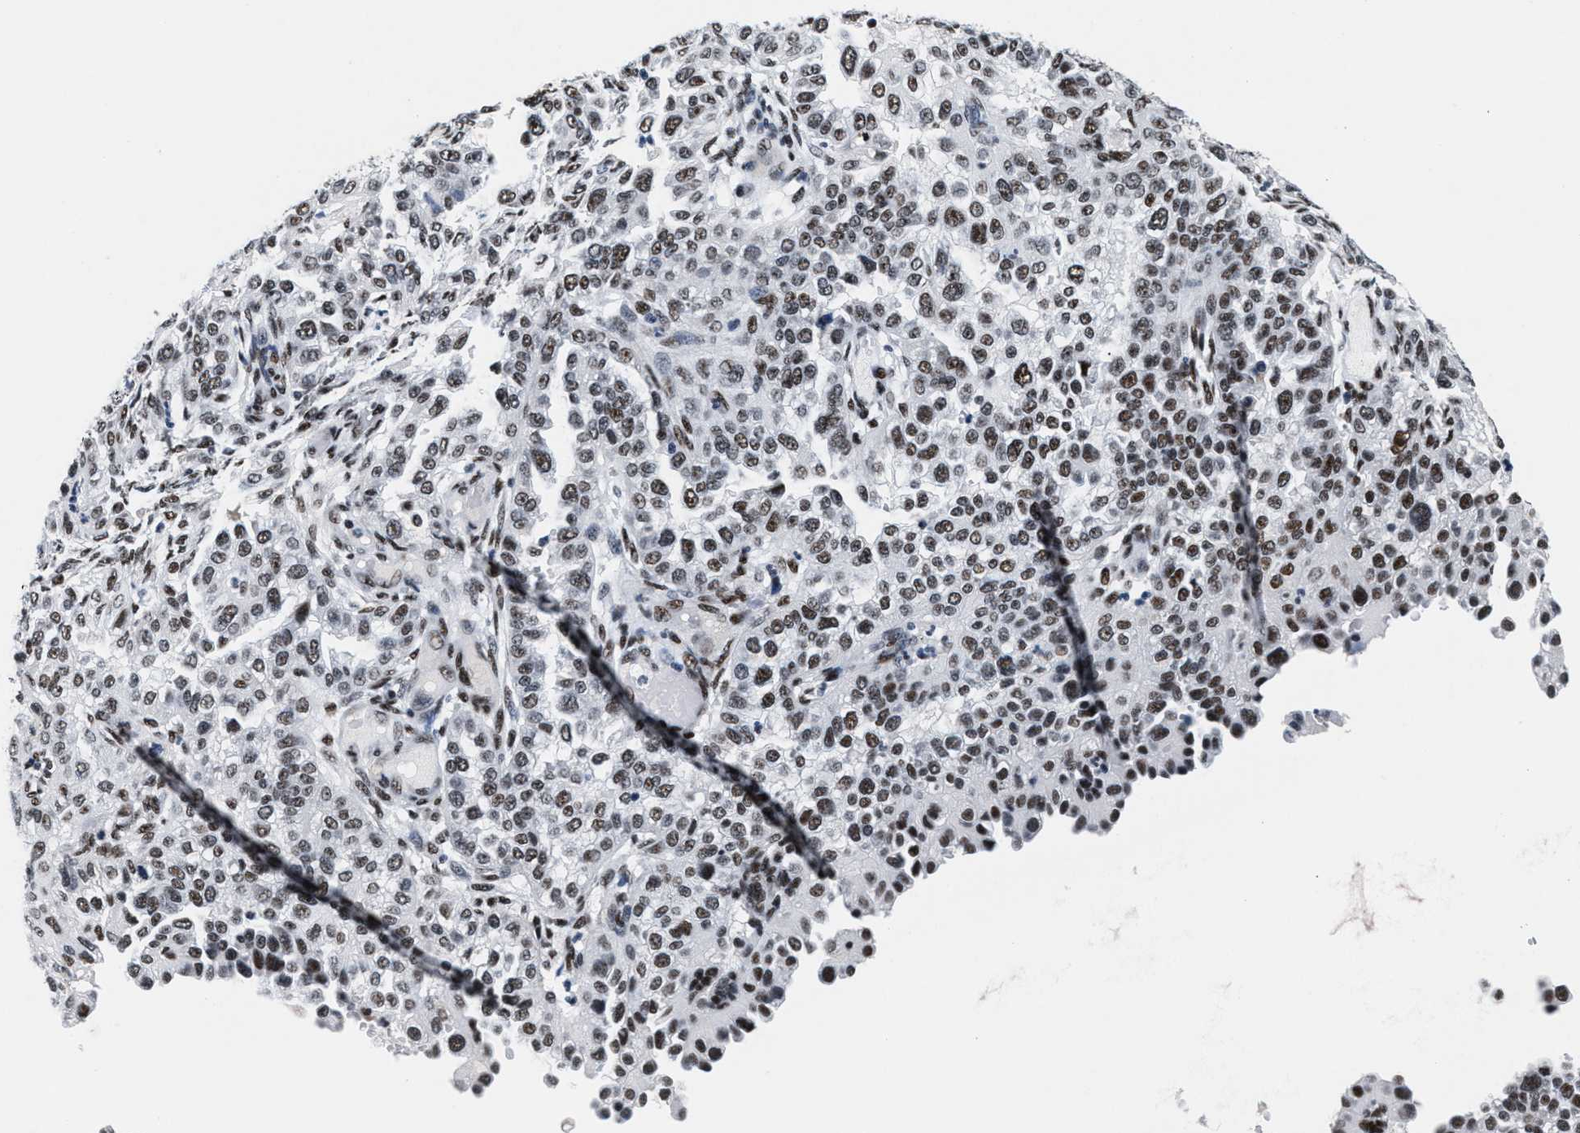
{"staining": {"intensity": "moderate", "quantity": "25%-75%", "location": "nuclear"}, "tissue": "endometrial cancer", "cell_type": "Tumor cells", "image_type": "cancer", "snomed": [{"axis": "morphology", "description": "Adenocarcinoma, NOS"}, {"axis": "topography", "description": "Endometrium"}], "caption": "Immunohistochemical staining of human endometrial adenocarcinoma displays medium levels of moderate nuclear protein staining in approximately 25%-75% of tumor cells.", "gene": "RAD50", "patient": {"sex": "female", "age": 85}}